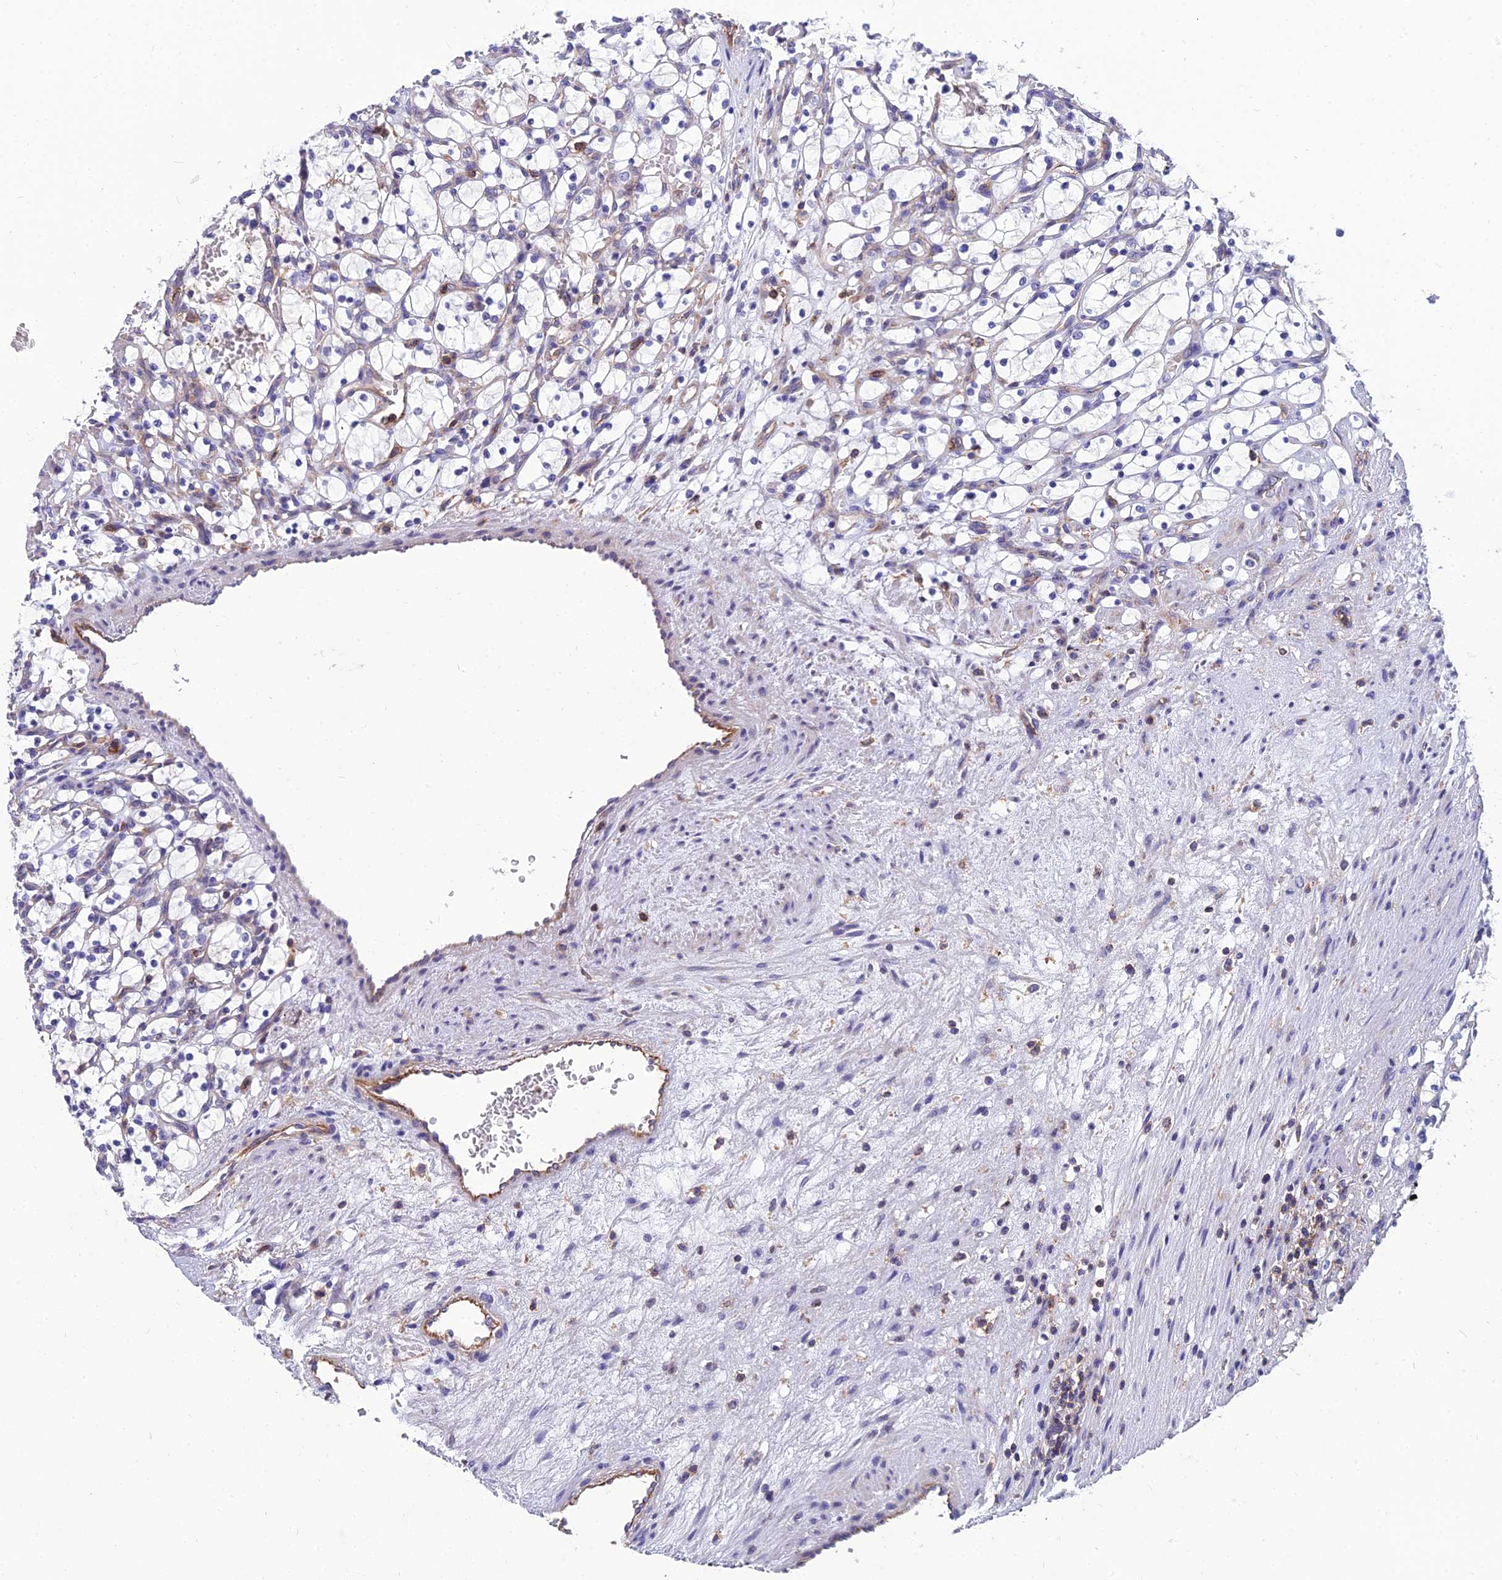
{"staining": {"intensity": "negative", "quantity": "none", "location": "none"}, "tissue": "renal cancer", "cell_type": "Tumor cells", "image_type": "cancer", "snomed": [{"axis": "morphology", "description": "Adenocarcinoma, NOS"}, {"axis": "topography", "description": "Kidney"}], "caption": "Immunohistochemistry image of neoplastic tissue: renal cancer stained with DAB shows no significant protein expression in tumor cells.", "gene": "PPP1R18", "patient": {"sex": "female", "age": 69}}